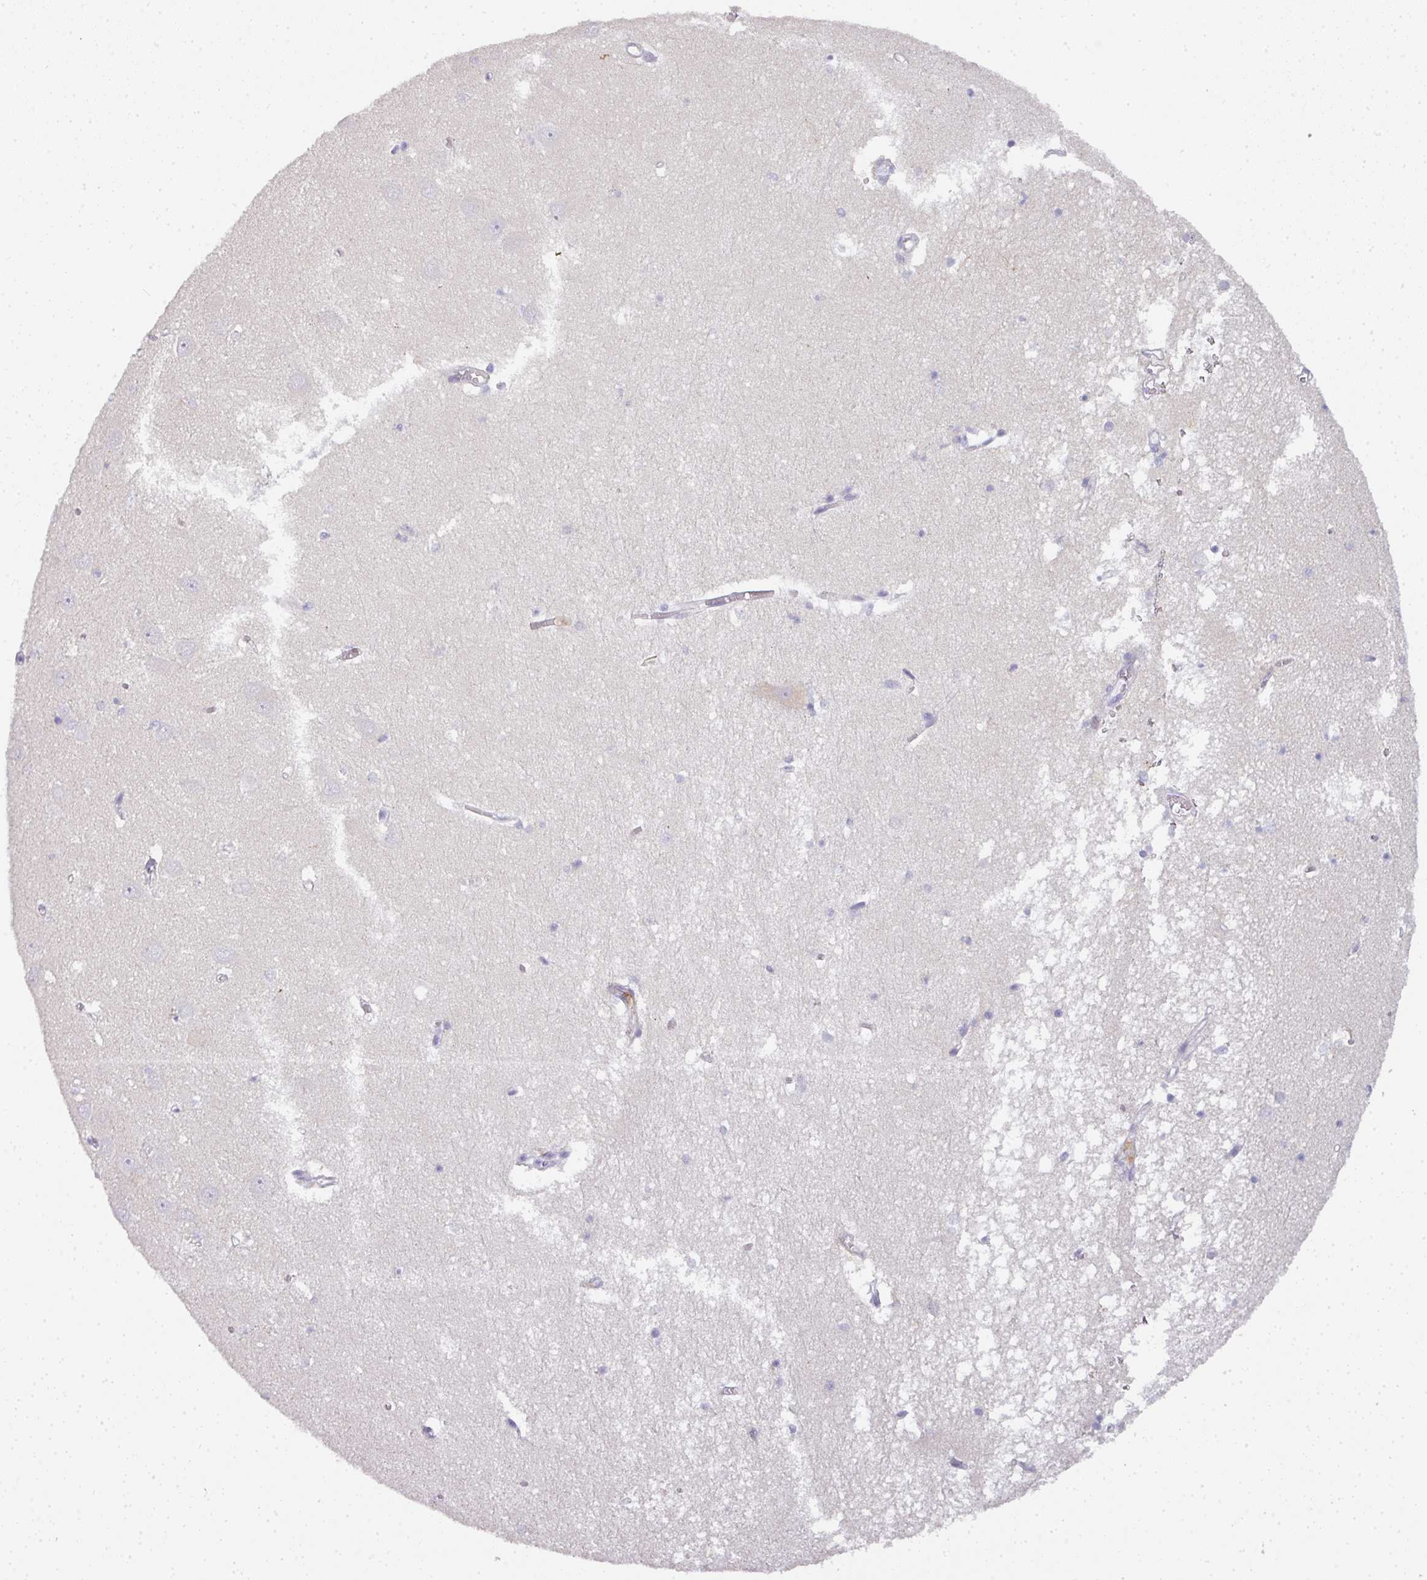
{"staining": {"intensity": "negative", "quantity": "none", "location": "none"}, "tissue": "hippocampus", "cell_type": "Glial cells", "image_type": "normal", "snomed": [{"axis": "morphology", "description": "Normal tissue, NOS"}, {"axis": "topography", "description": "Hippocampus"}], "caption": "IHC image of normal human hippocampus stained for a protein (brown), which shows no staining in glial cells. Nuclei are stained in blue.", "gene": "HHEX", "patient": {"sex": "male", "age": 70}}